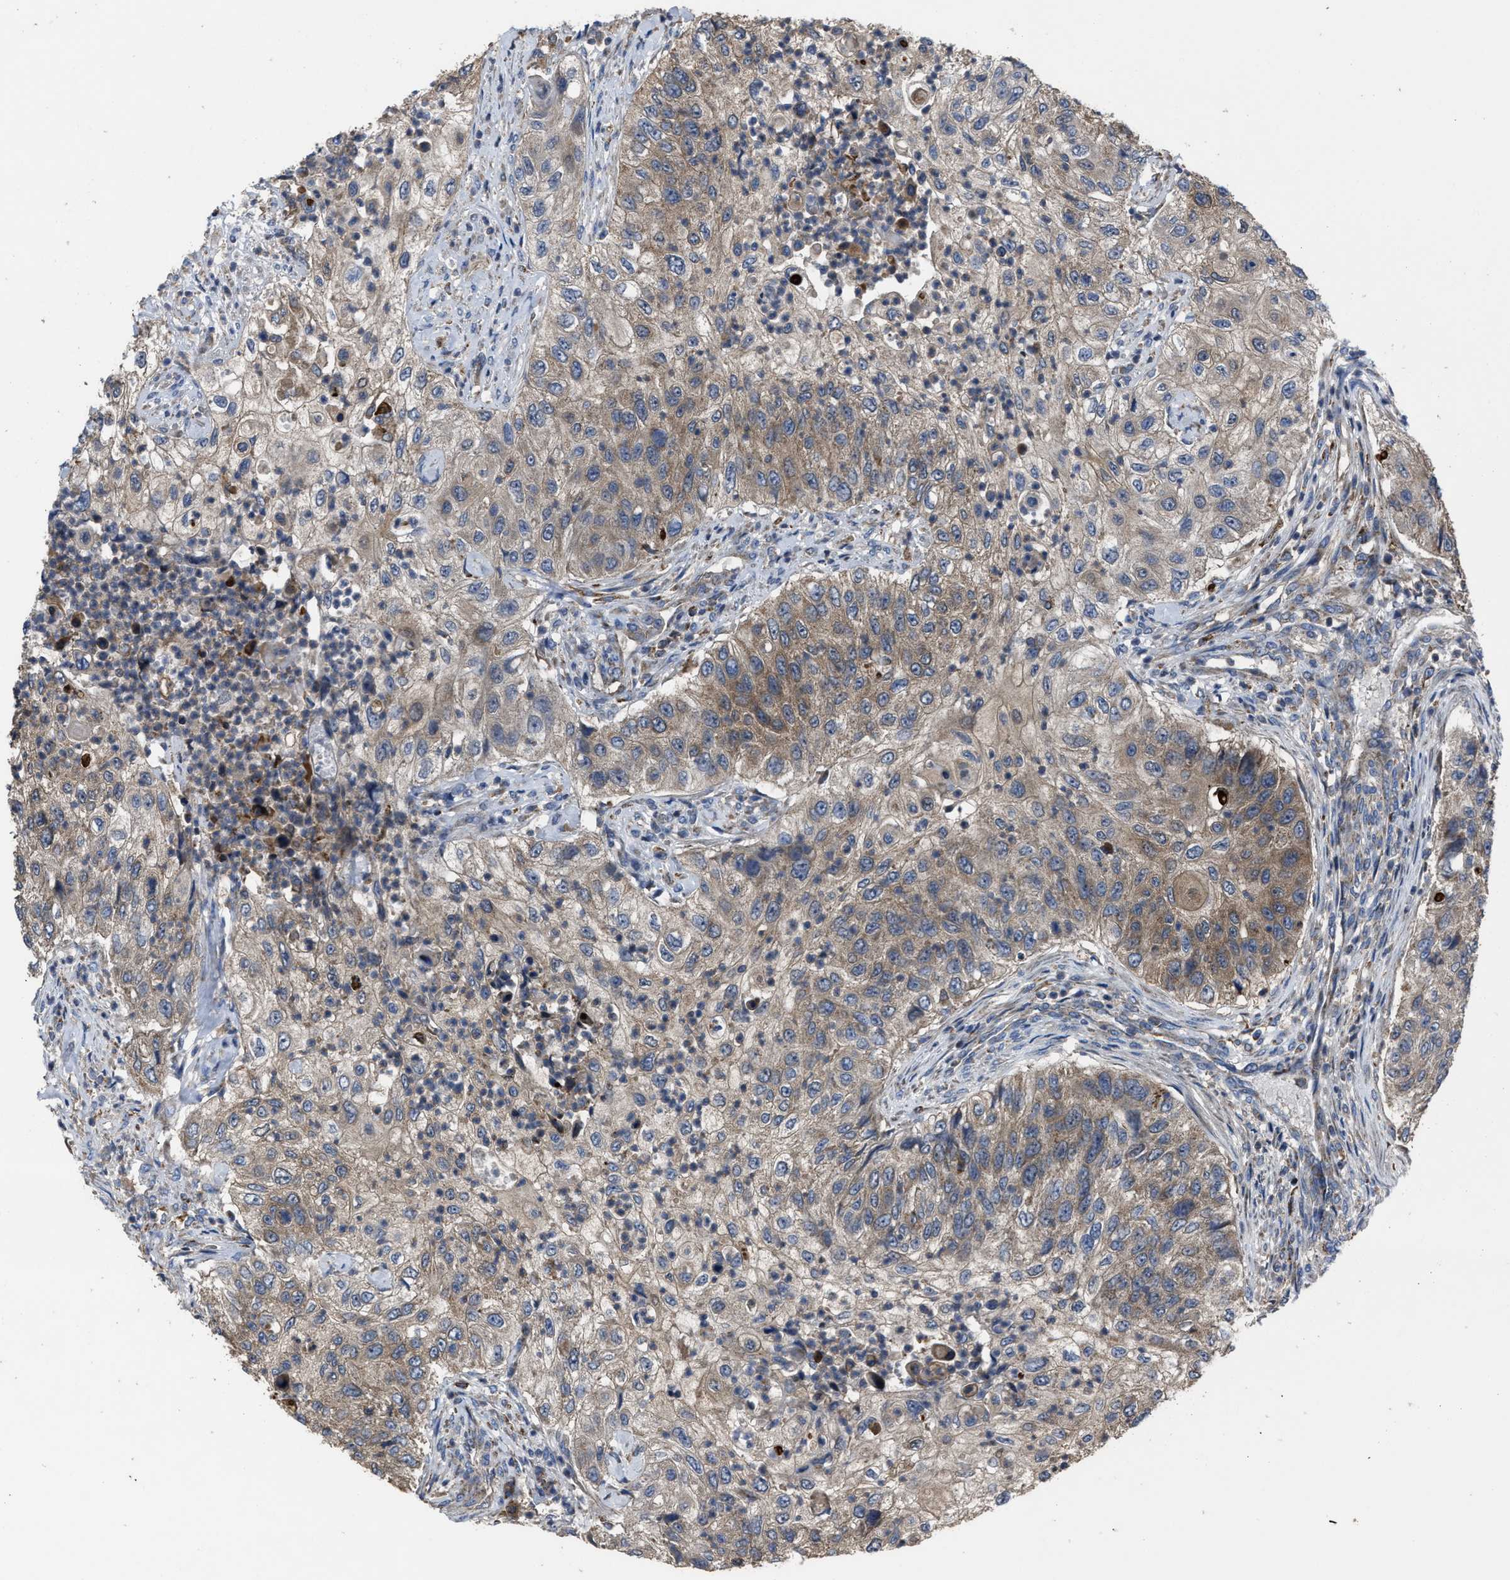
{"staining": {"intensity": "moderate", "quantity": "<25%", "location": "cytoplasmic/membranous"}, "tissue": "urothelial cancer", "cell_type": "Tumor cells", "image_type": "cancer", "snomed": [{"axis": "morphology", "description": "Urothelial carcinoma, High grade"}, {"axis": "topography", "description": "Urinary bladder"}], "caption": "Immunohistochemistry (IHC) (DAB) staining of human urothelial cancer exhibits moderate cytoplasmic/membranous protein expression in approximately <25% of tumor cells.", "gene": "PASK", "patient": {"sex": "female", "age": 60}}